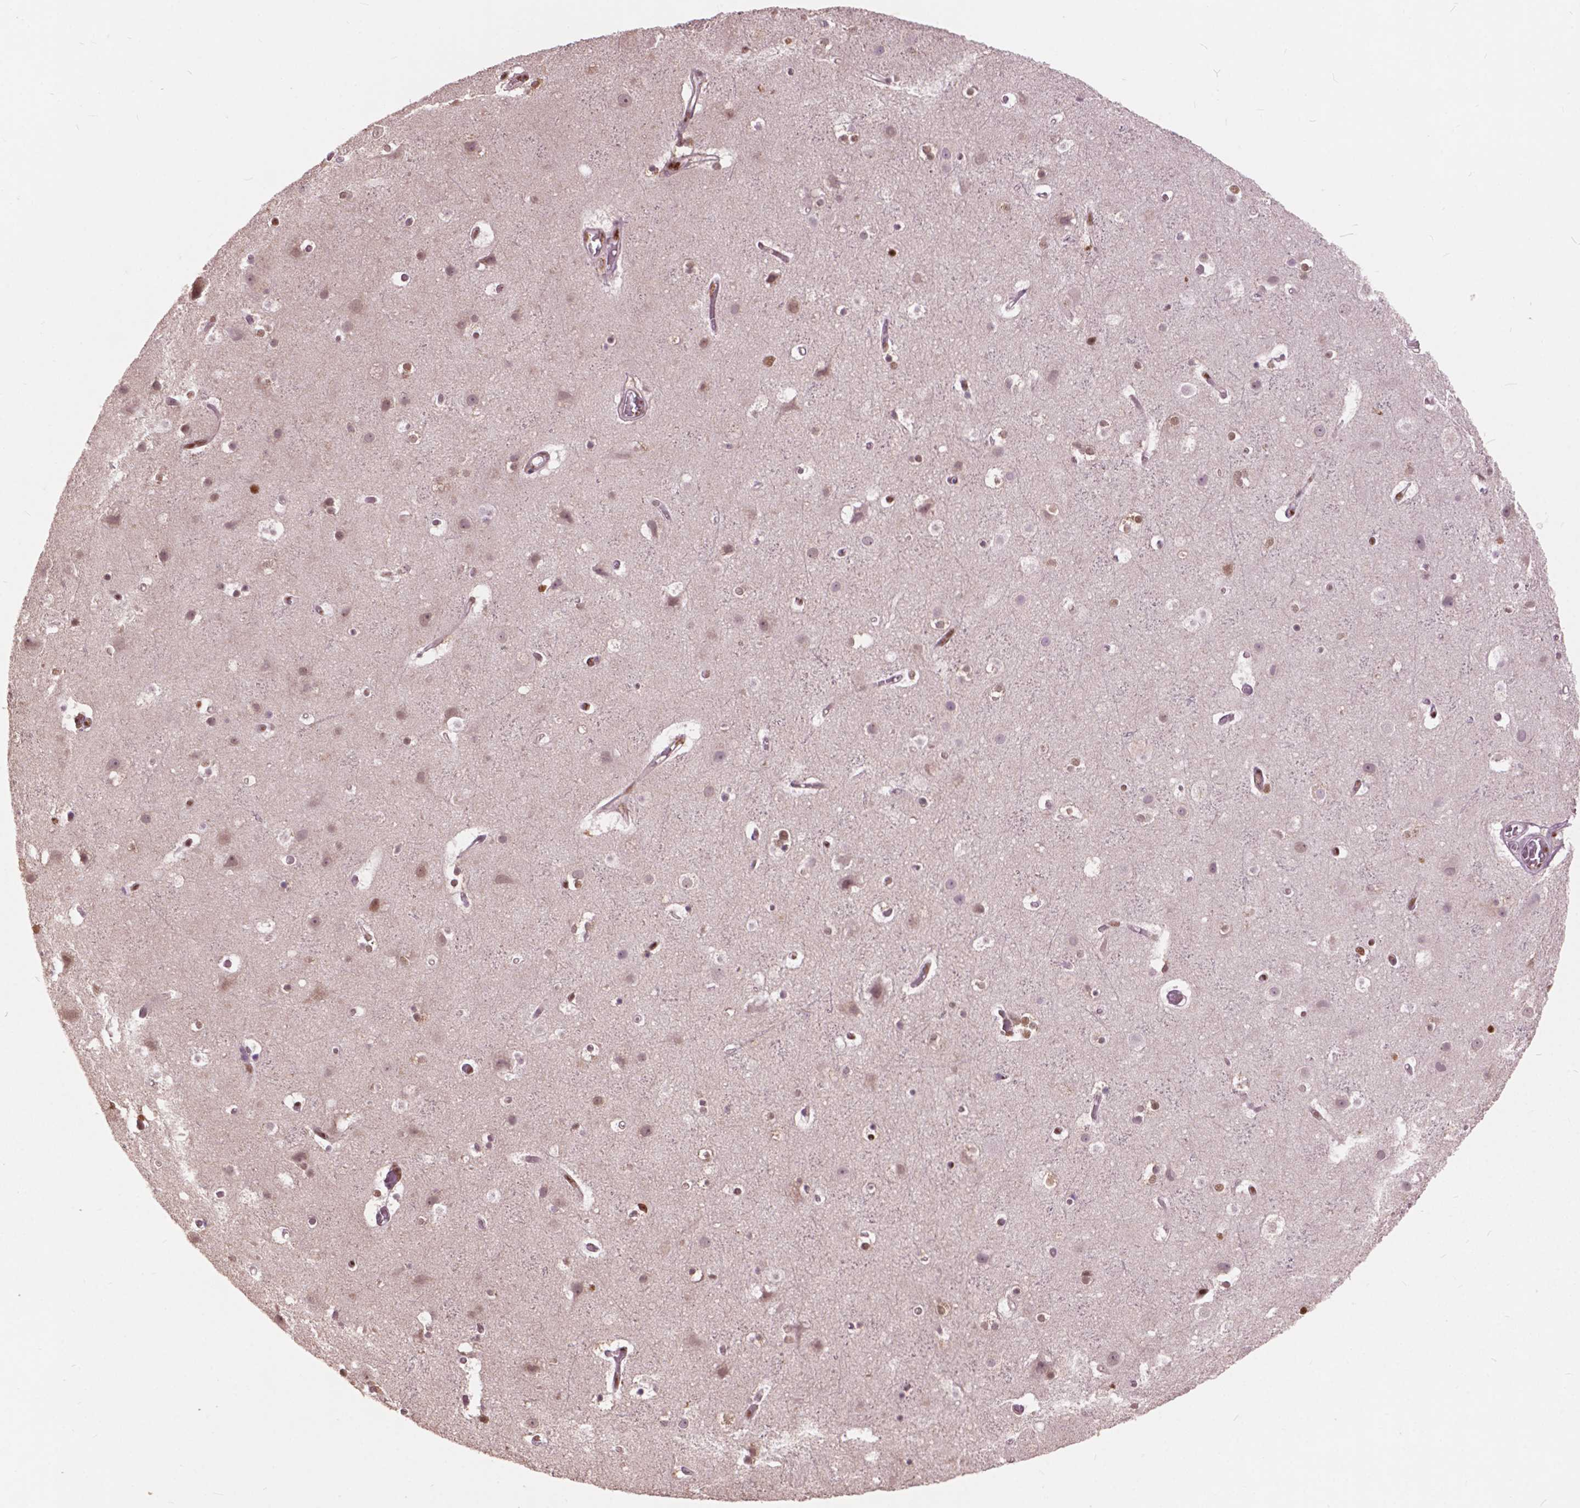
{"staining": {"intensity": "moderate", "quantity": ">75%", "location": "nuclear"}, "tissue": "cerebral cortex", "cell_type": "Endothelial cells", "image_type": "normal", "snomed": [{"axis": "morphology", "description": "Normal tissue, NOS"}, {"axis": "topography", "description": "Cerebral cortex"}], "caption": "Immunohistochemistry (IHC) photomicrograph of unremarkable cerebral cortex: human cerebral cortex stained using immunohistochemistry shows medium levels of moderate protein expression localized specifically in the nuclear of endothelial cells, appearing as a nuclear brown color.", "gene": "ANP32A", "patient": {"sex": "female", "age": 52}}